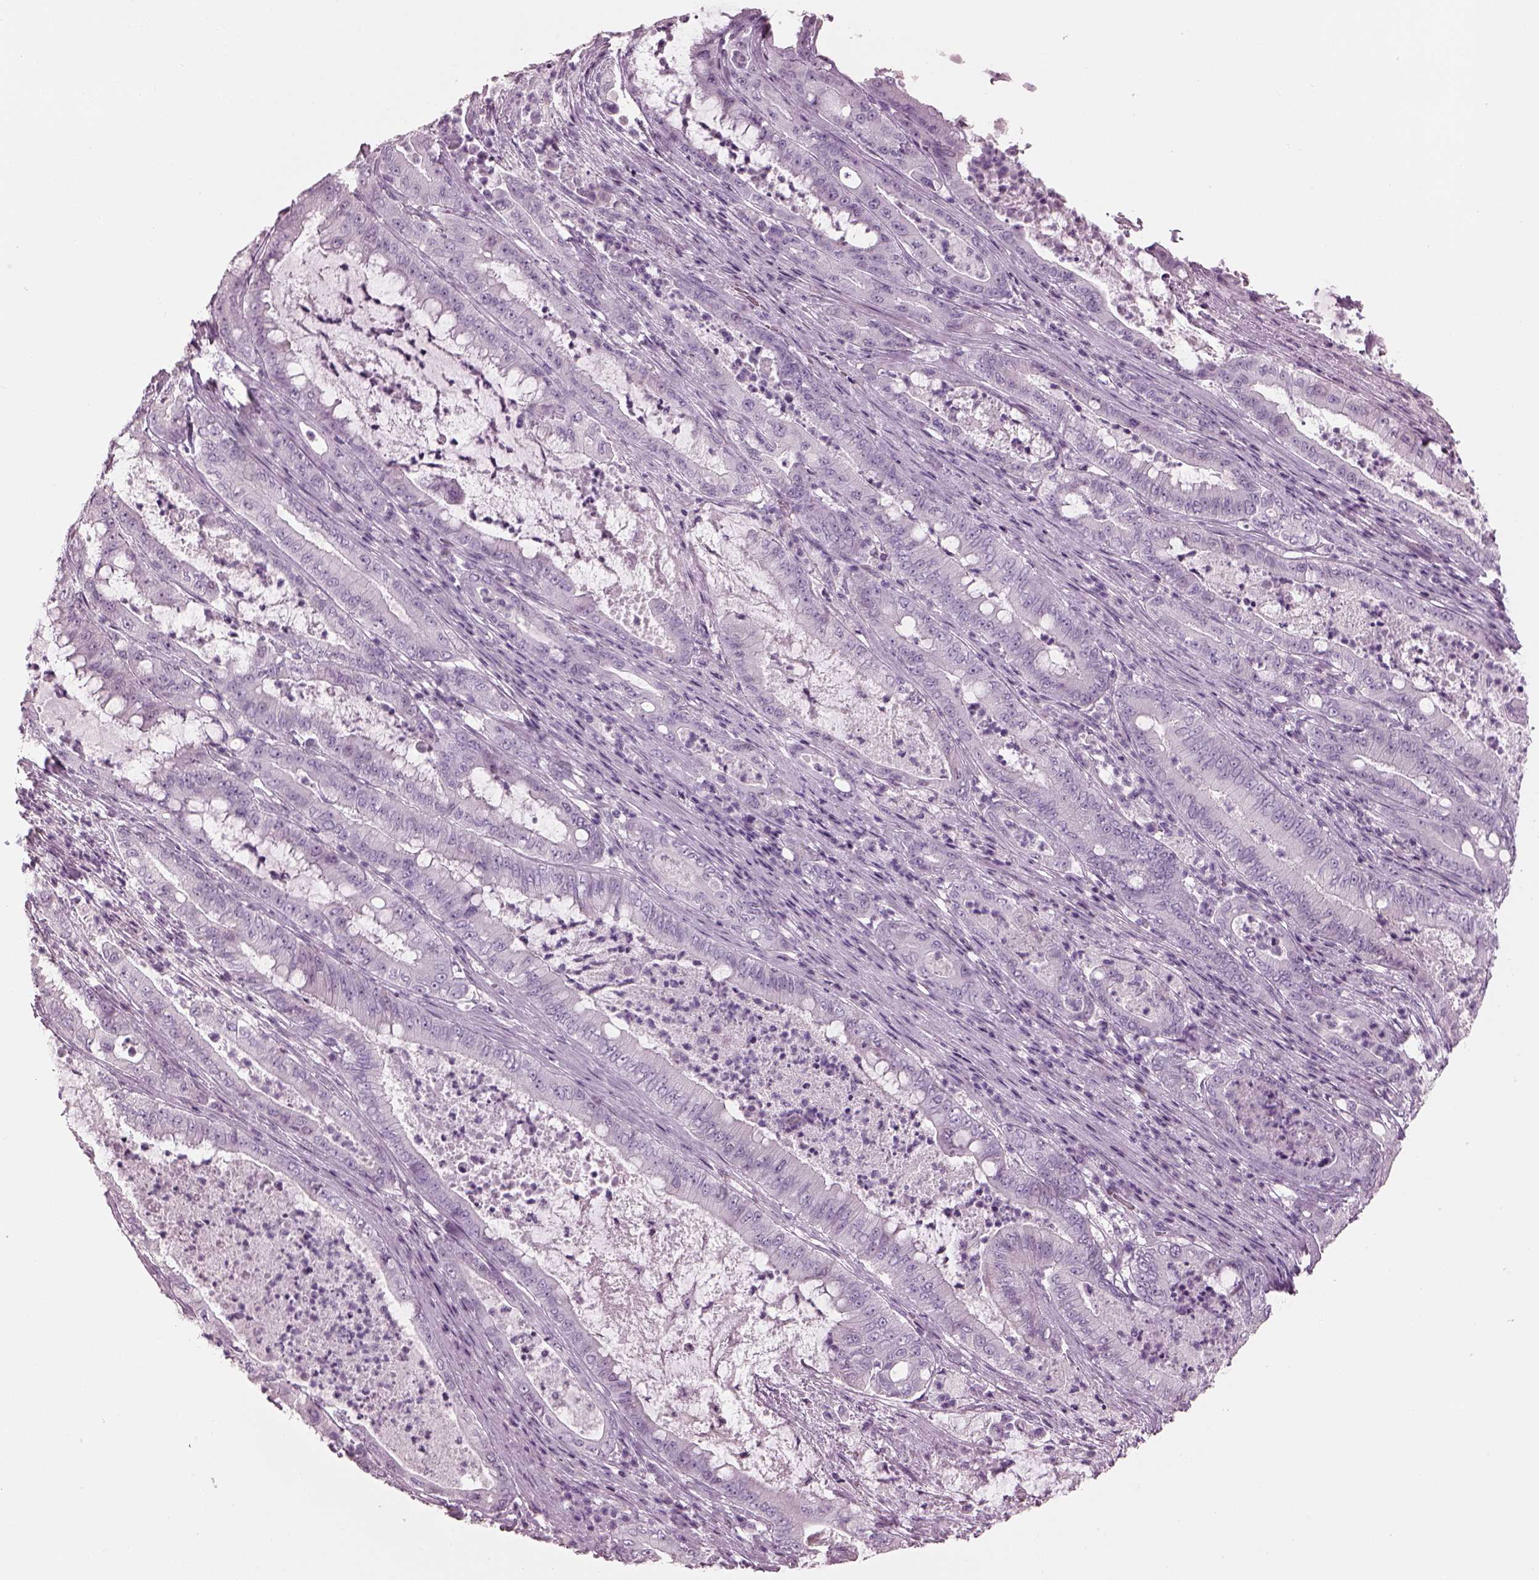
{"staining": {"intensity": "negative", "quantity": "none", "location": "none"}, "tissue": "pancreatic cancer", "cell_type": "Tumor cells", "image_type": "cancer", "snomed": [{"axis": "morphology", "description": "Adenocarcinoma, NOS"}, {"axis": "topography", "description": "Pancreas"}], "caption": "DAB (3,3'-diaminobenzidine) immunohistochemical staining of pancreatic cancer demonstrates no significant positivity in tumor cells.", "gene": "HYDIN", "patient": {"sex": "male", "age": 71}}